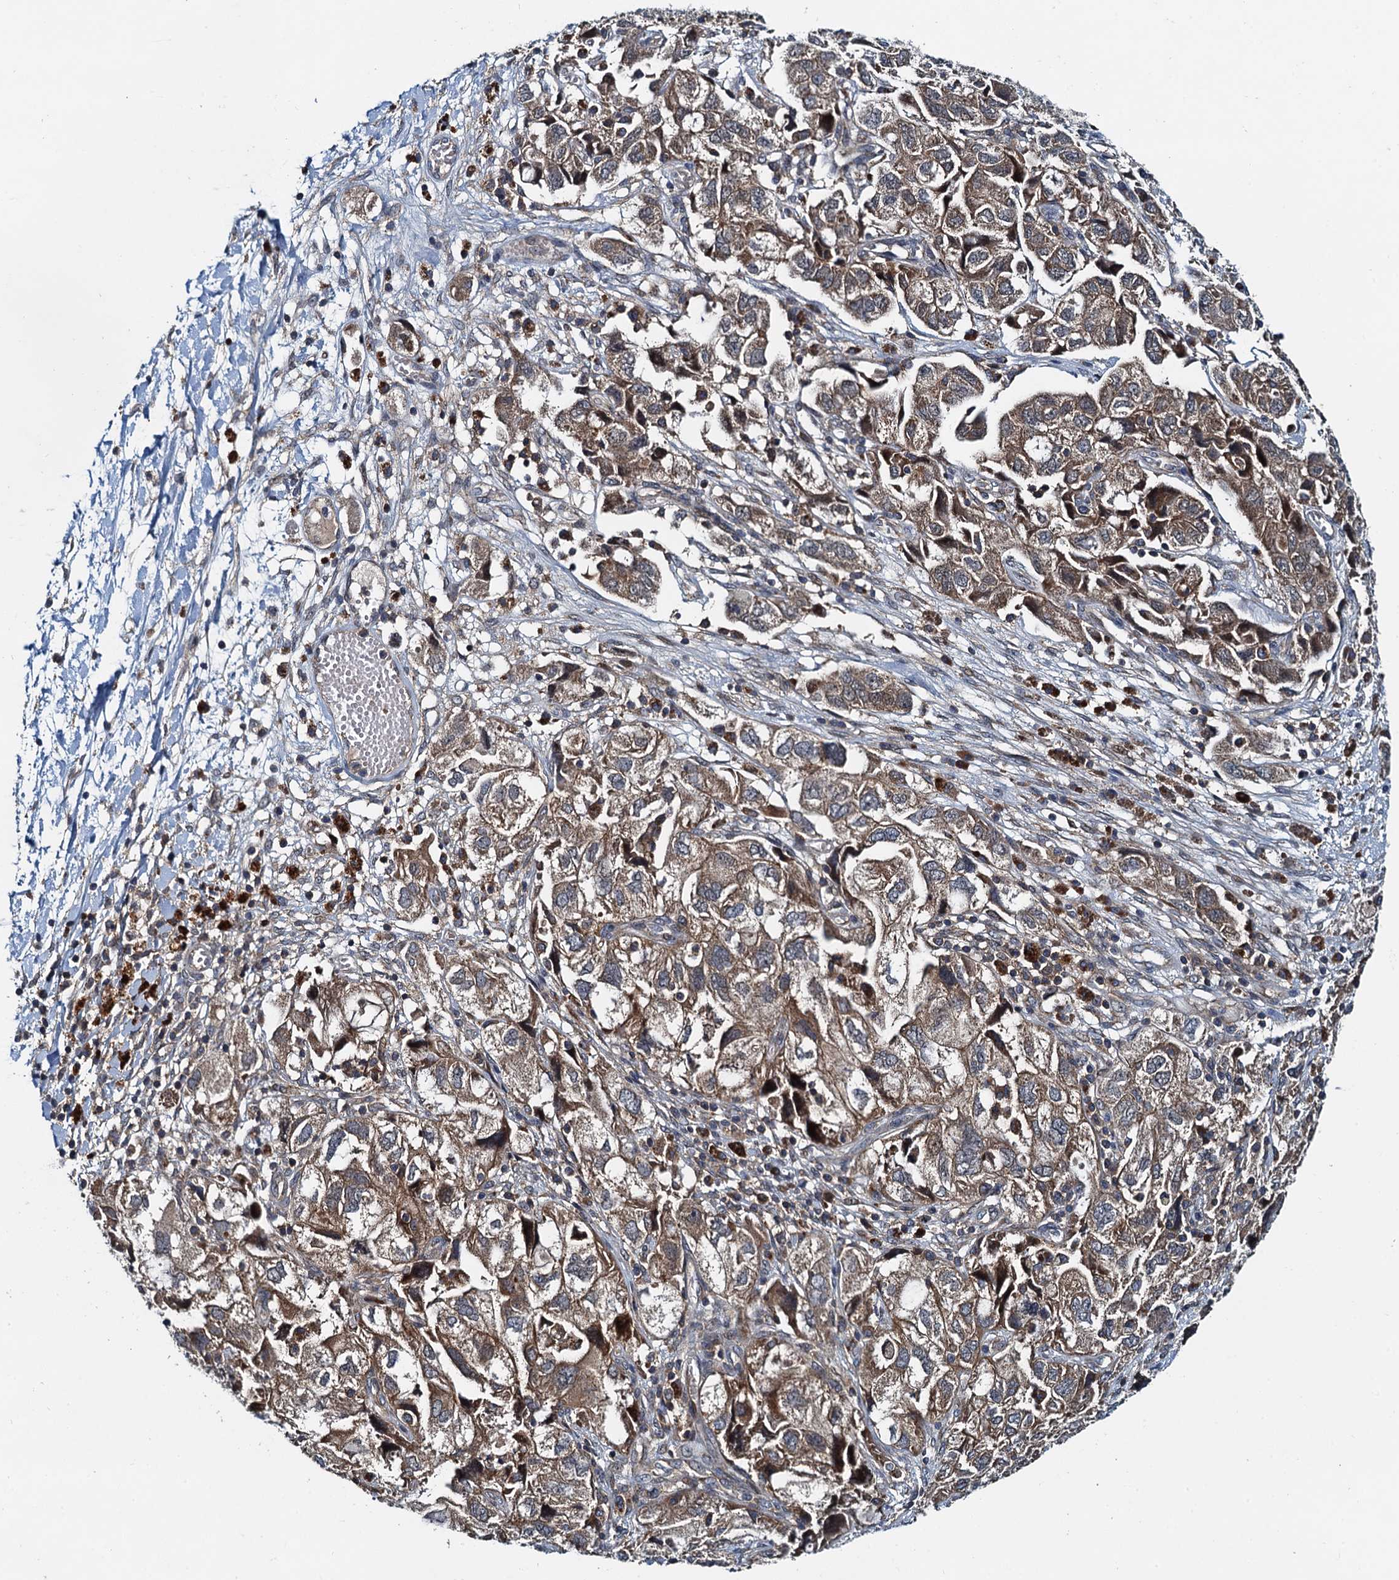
{"staining": {"intensity": "weak", "quantity": ">75%", "location": "cytoplasmic/membranous"}, "tissue": "ovarian cancer", "cell_type": "Tumor cells", "image_type": "cancer", "snomed": [{"axis": "morphology", "description": "Carcinoma, NOS"}, {"axis": "morphology", "description": "Cystadenocarcinoma, serous, NOS"}, {"axis": "topography", "description": "Ovary"}], "caption": "Brown immunohistochemical staining in human ovarian cancer displays weak cytoplasmic/membranous staining in approximately >75% of tumor cells. The staining was performed using DAB (3,3'-diaminobenzidine) to visualize the protein expression in brown, while the nuclei were stained in blue with hematoxylin (Magnification: 20x).", "gene": "EFL1", "patient": {"sex": "female", "age": 69}}